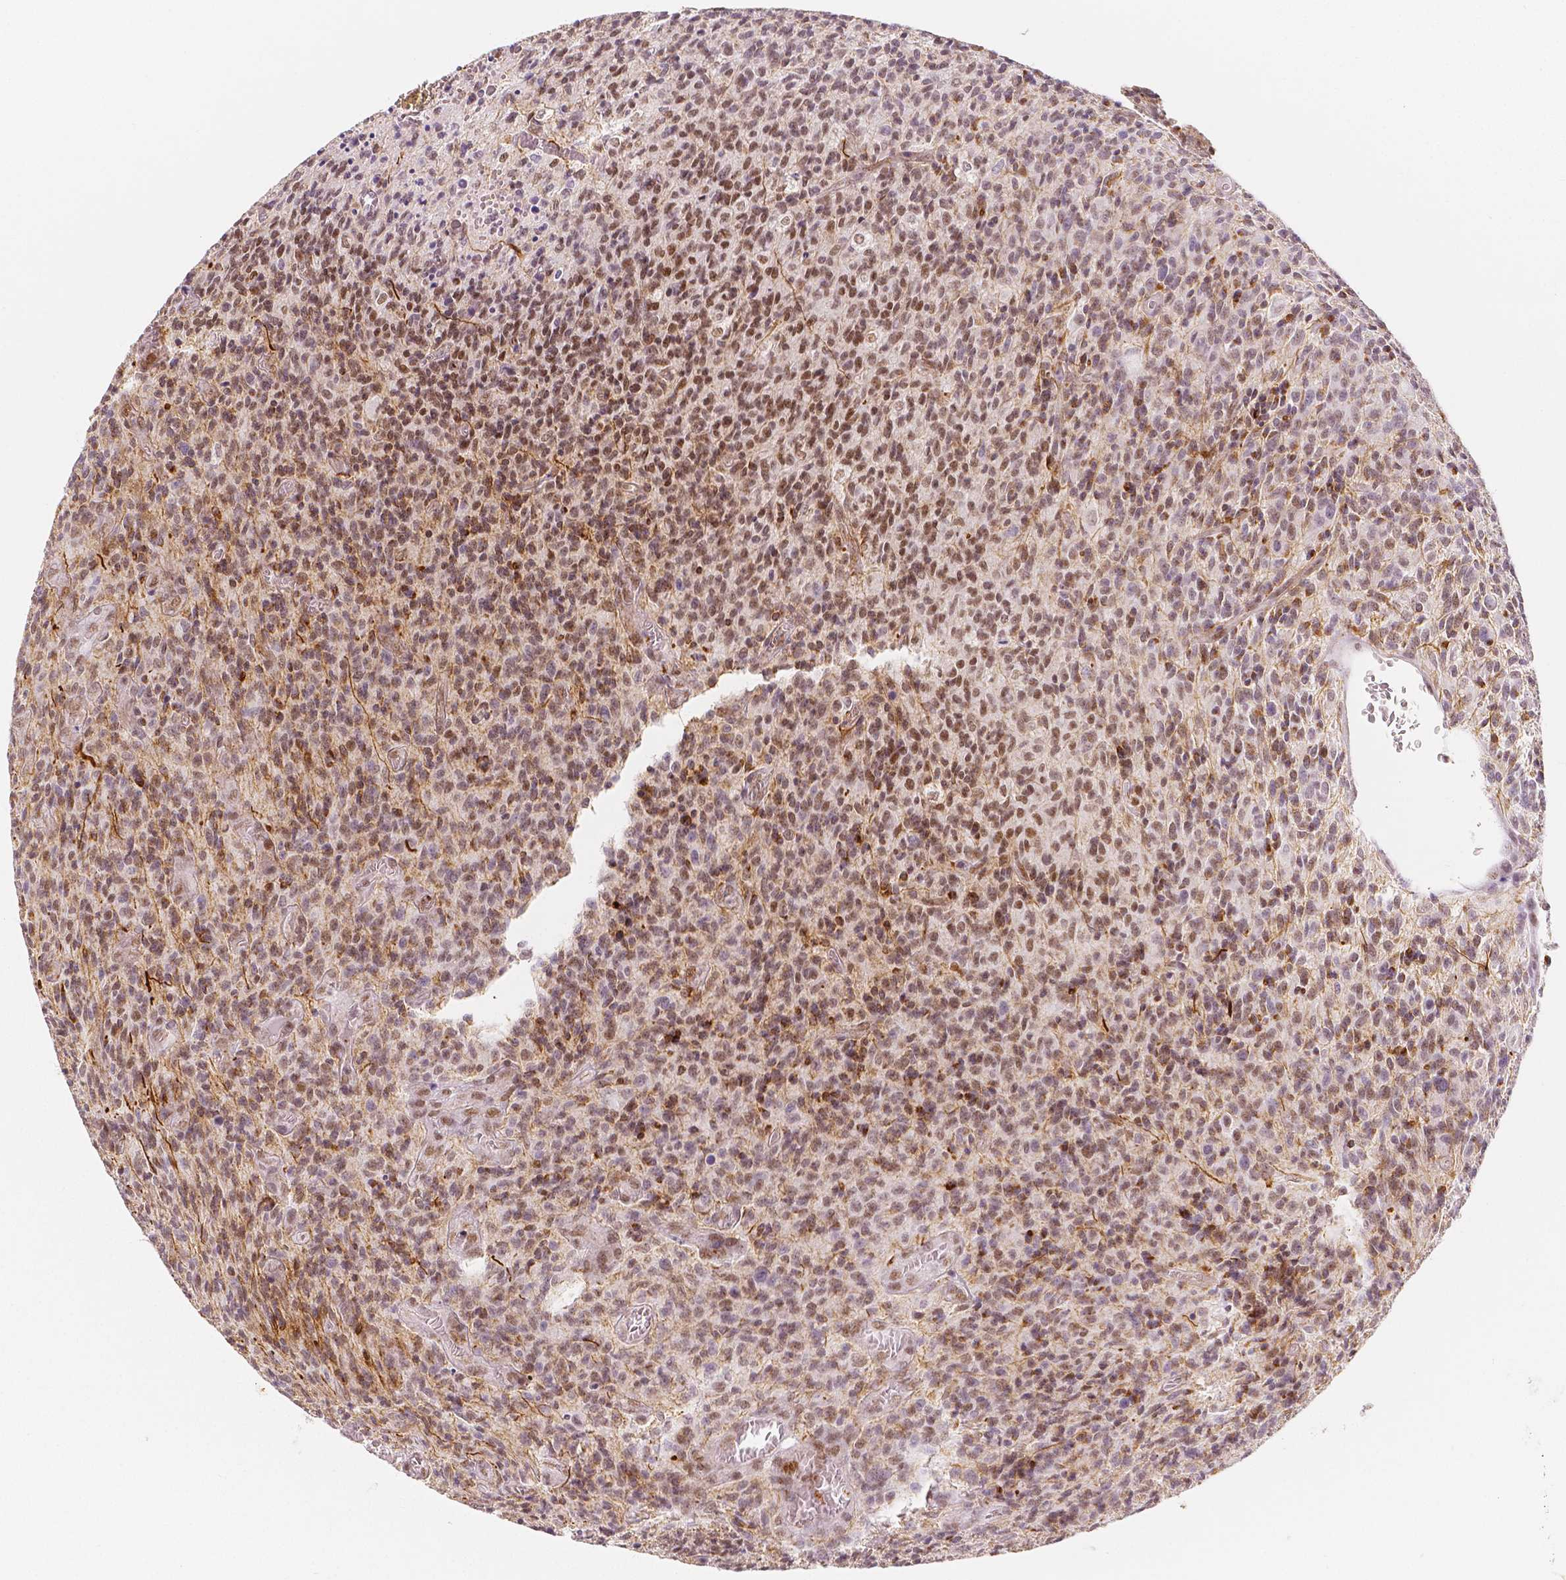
{"staining": {"intensity": "moderate", "quantity": "25%-75%", "location": "cytoplasmic/membranous,nuclear"}, "tissue": "glioma", "cell_type": "Tumor cells", "image_type": "cancer", "snomed": [{"axis": "morphology", "description": "Glioma, malignant, High grade"}, {"axis": "topography", "description": "Brain"}], "caption": "Immunohistochemistry (DAB (3,3'-diaminobenzidine)) staining of human glioma displays moderate cytoplasmic/membranous and nuclear protein positivity in about 25%-75% of tumor cells.", "gene": "KDM5B", "patient": {"sex": "male", "age": 76}}